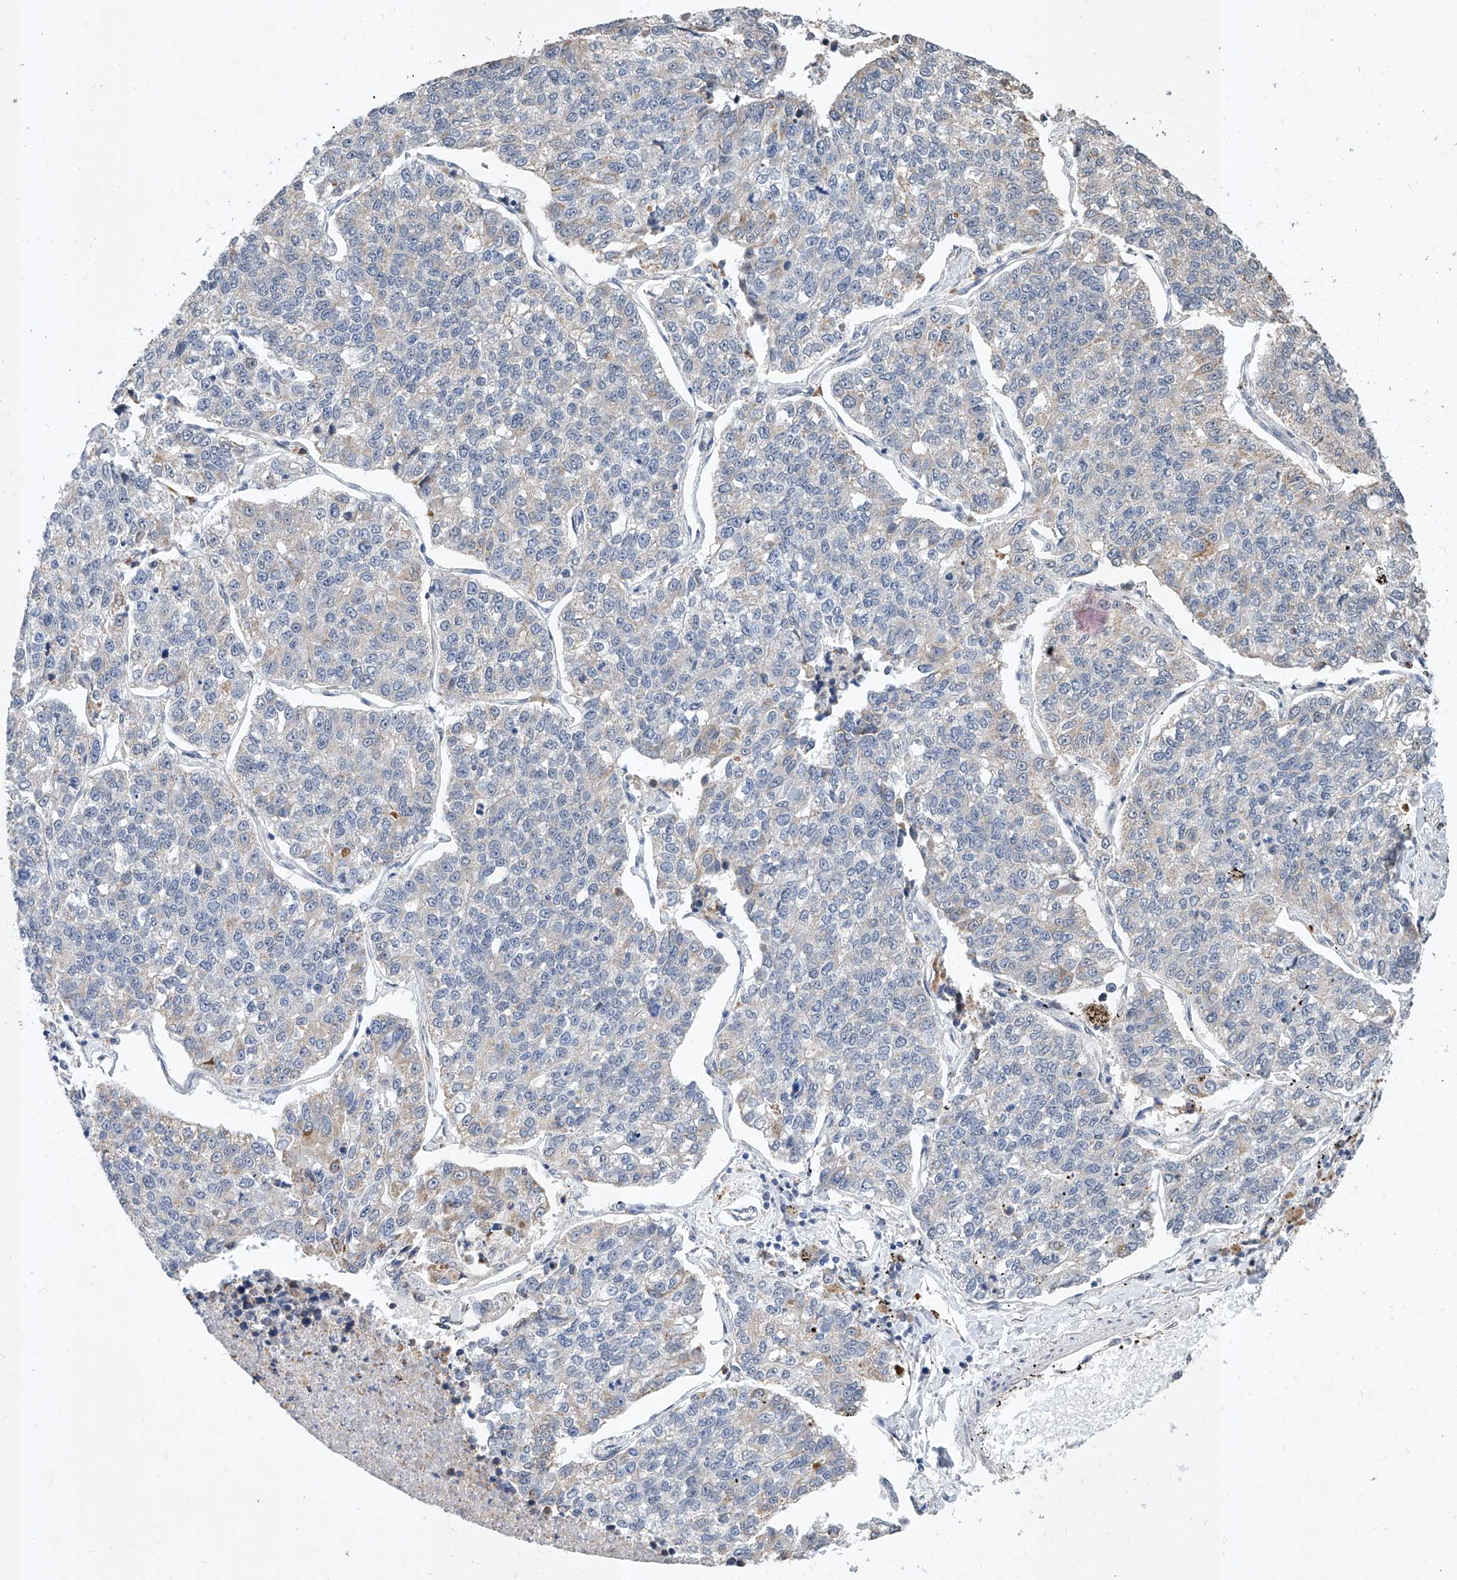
{"staining": {"intensity": "weak", "quantity": "<25%", "location": "cytoplasmic/membranous"}, "tissue": "lung cancer", "cell_type": "Tumor cells", "image_type": "cancer", "snomed": [{"axis": "morphology", "description": "Adenocarcinoma, NOS"}, {"axis": "topography", "description": "Lung"}], "caption": "DAB (3,3'-diaminobenzidine) immunohistochemical staining of lung cancer shows no significant positivity in tumor cells.", "gene": "MFSD4B", "patient": {"sex": "male", "age": 49}}